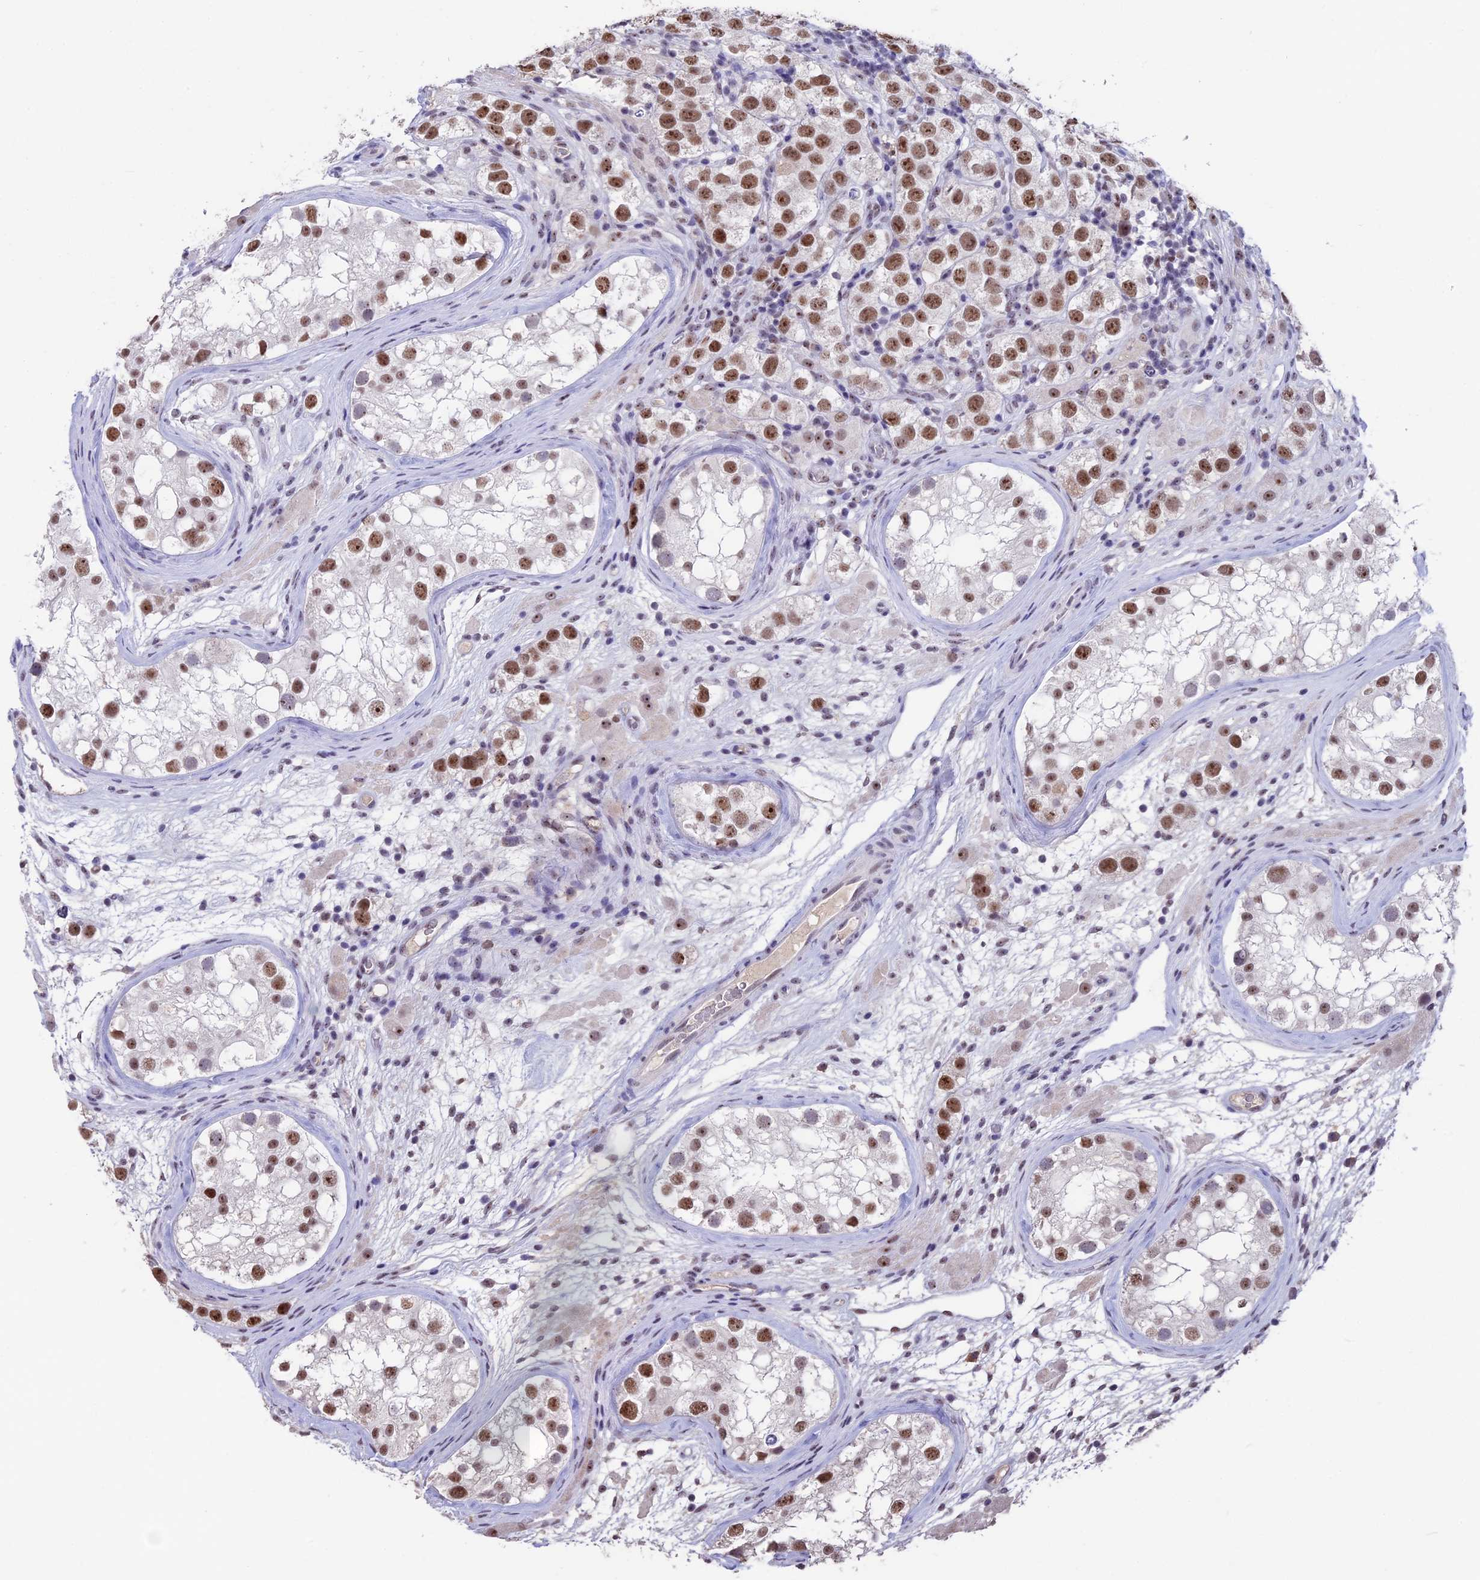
{"staining": {"intensity": "moderate", "quantity": ">75%", "location": "nuclear"}, "tissue": "testis cancer", "cell_type": "Tumor cells", "image_type": "cancer", "snomed": [{"axis": "morphology", "description": "Seminoma, NOS"}, {"axis": "topography", "description": "Testis"}], "caption": "Immunohistochemical staining of testis cancer (seminoma) displays moderate nuclear protein positivity in approximately >75% of tumor cells.", "gene": "SETD2", "patient": {"sex": "male", "age": 28}}